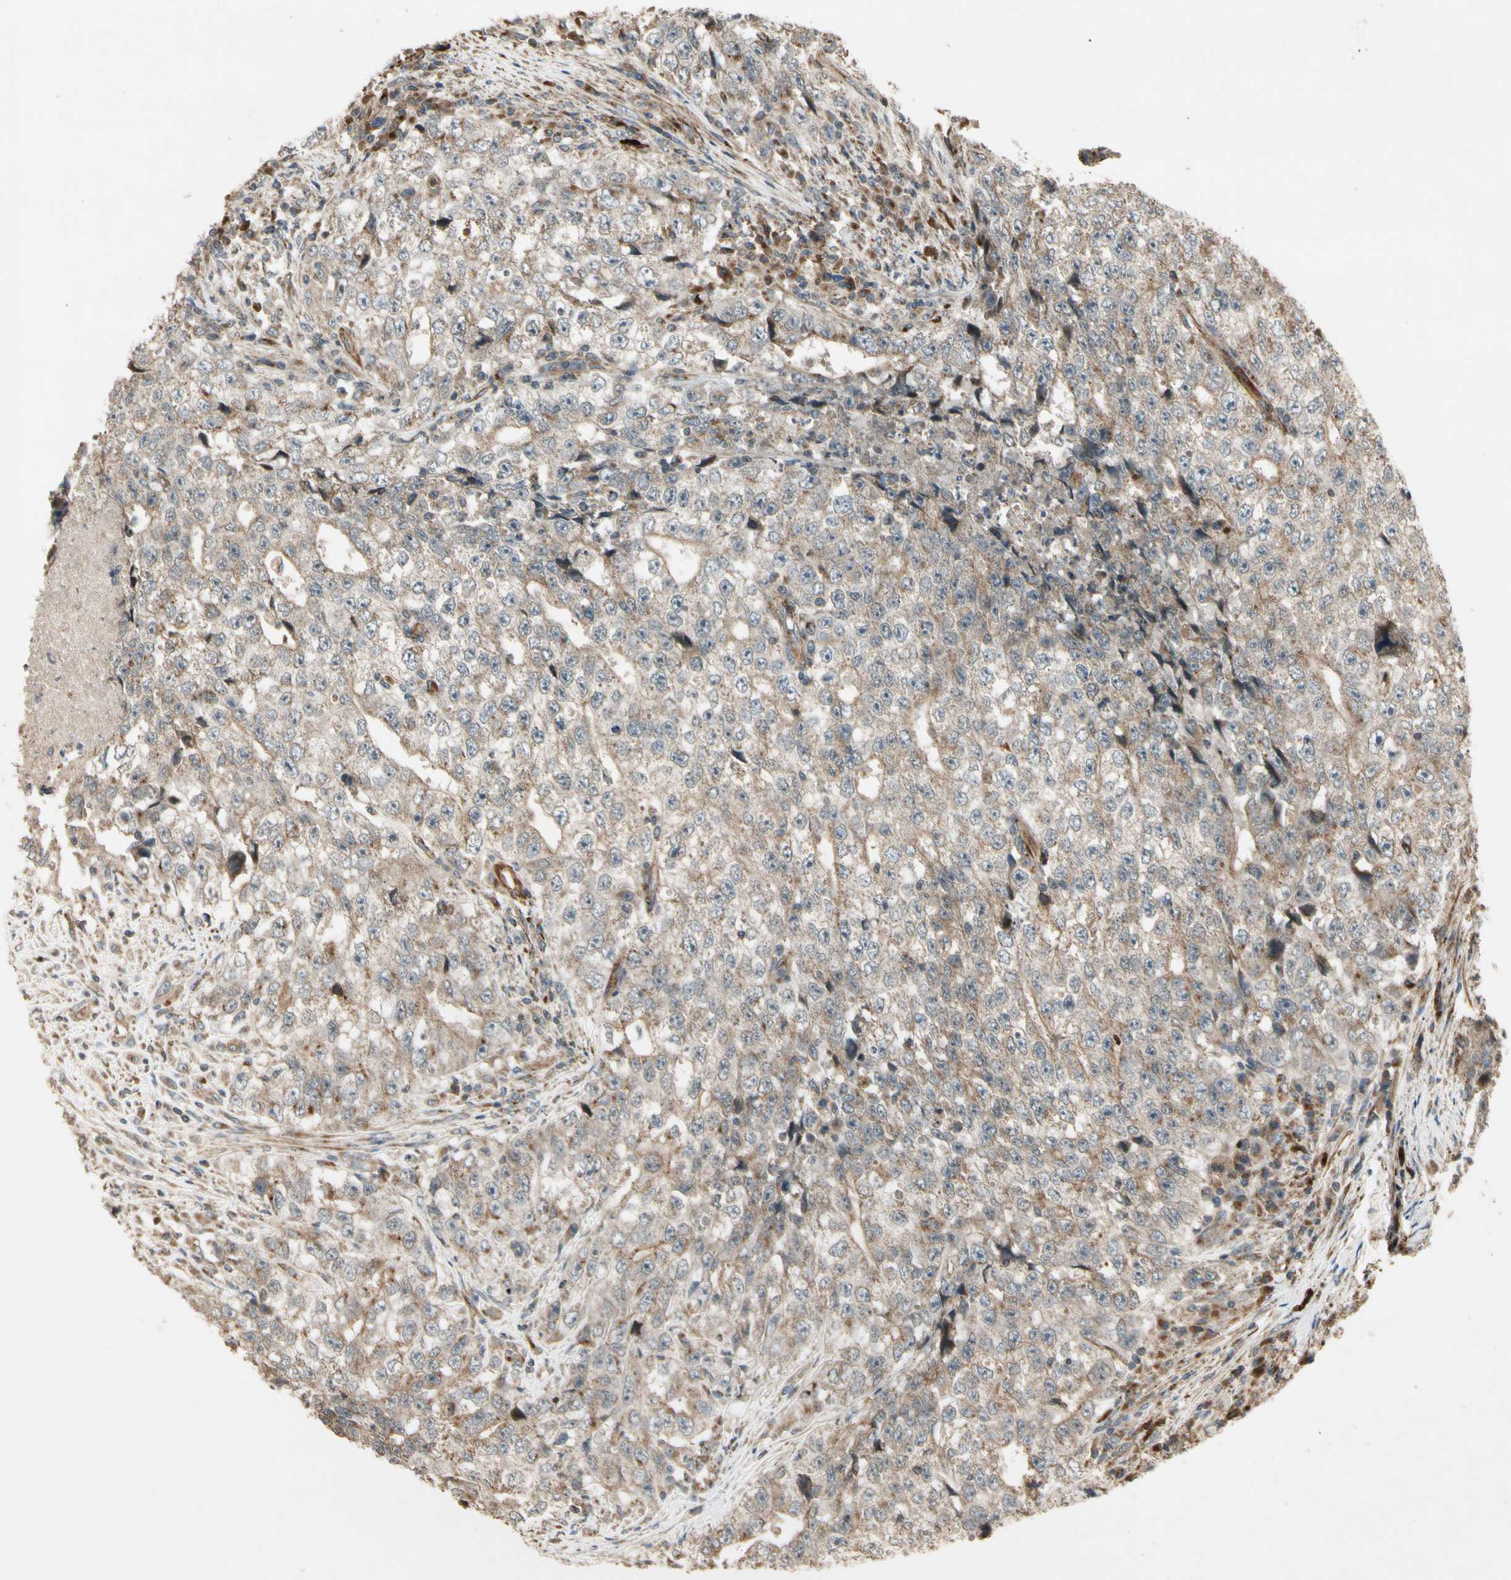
{"staining": {"intensity": "weak", "quantity": ">75%", "location": "cytoplasmic/membranous"}, "tissue": "testis cancer", "cell_type": "Tumor cells", "image_type": "cancer", "snomed": [{"axis": "morphology", "description": "Necrosis, NOS"}, {"axis": "morphology", "description": "Carcinoma, Embryonal, NOS"}, {"axis": "topography", "description": "Testis"}], "caption": "Weak cytoplasmic/membranous expression for a protein is appreciated in approximately >75% of tumor cells of testis cancer using immunohistochemistry.", "gene": "GCK", "patient": {"sex": "male", "age": 19}}